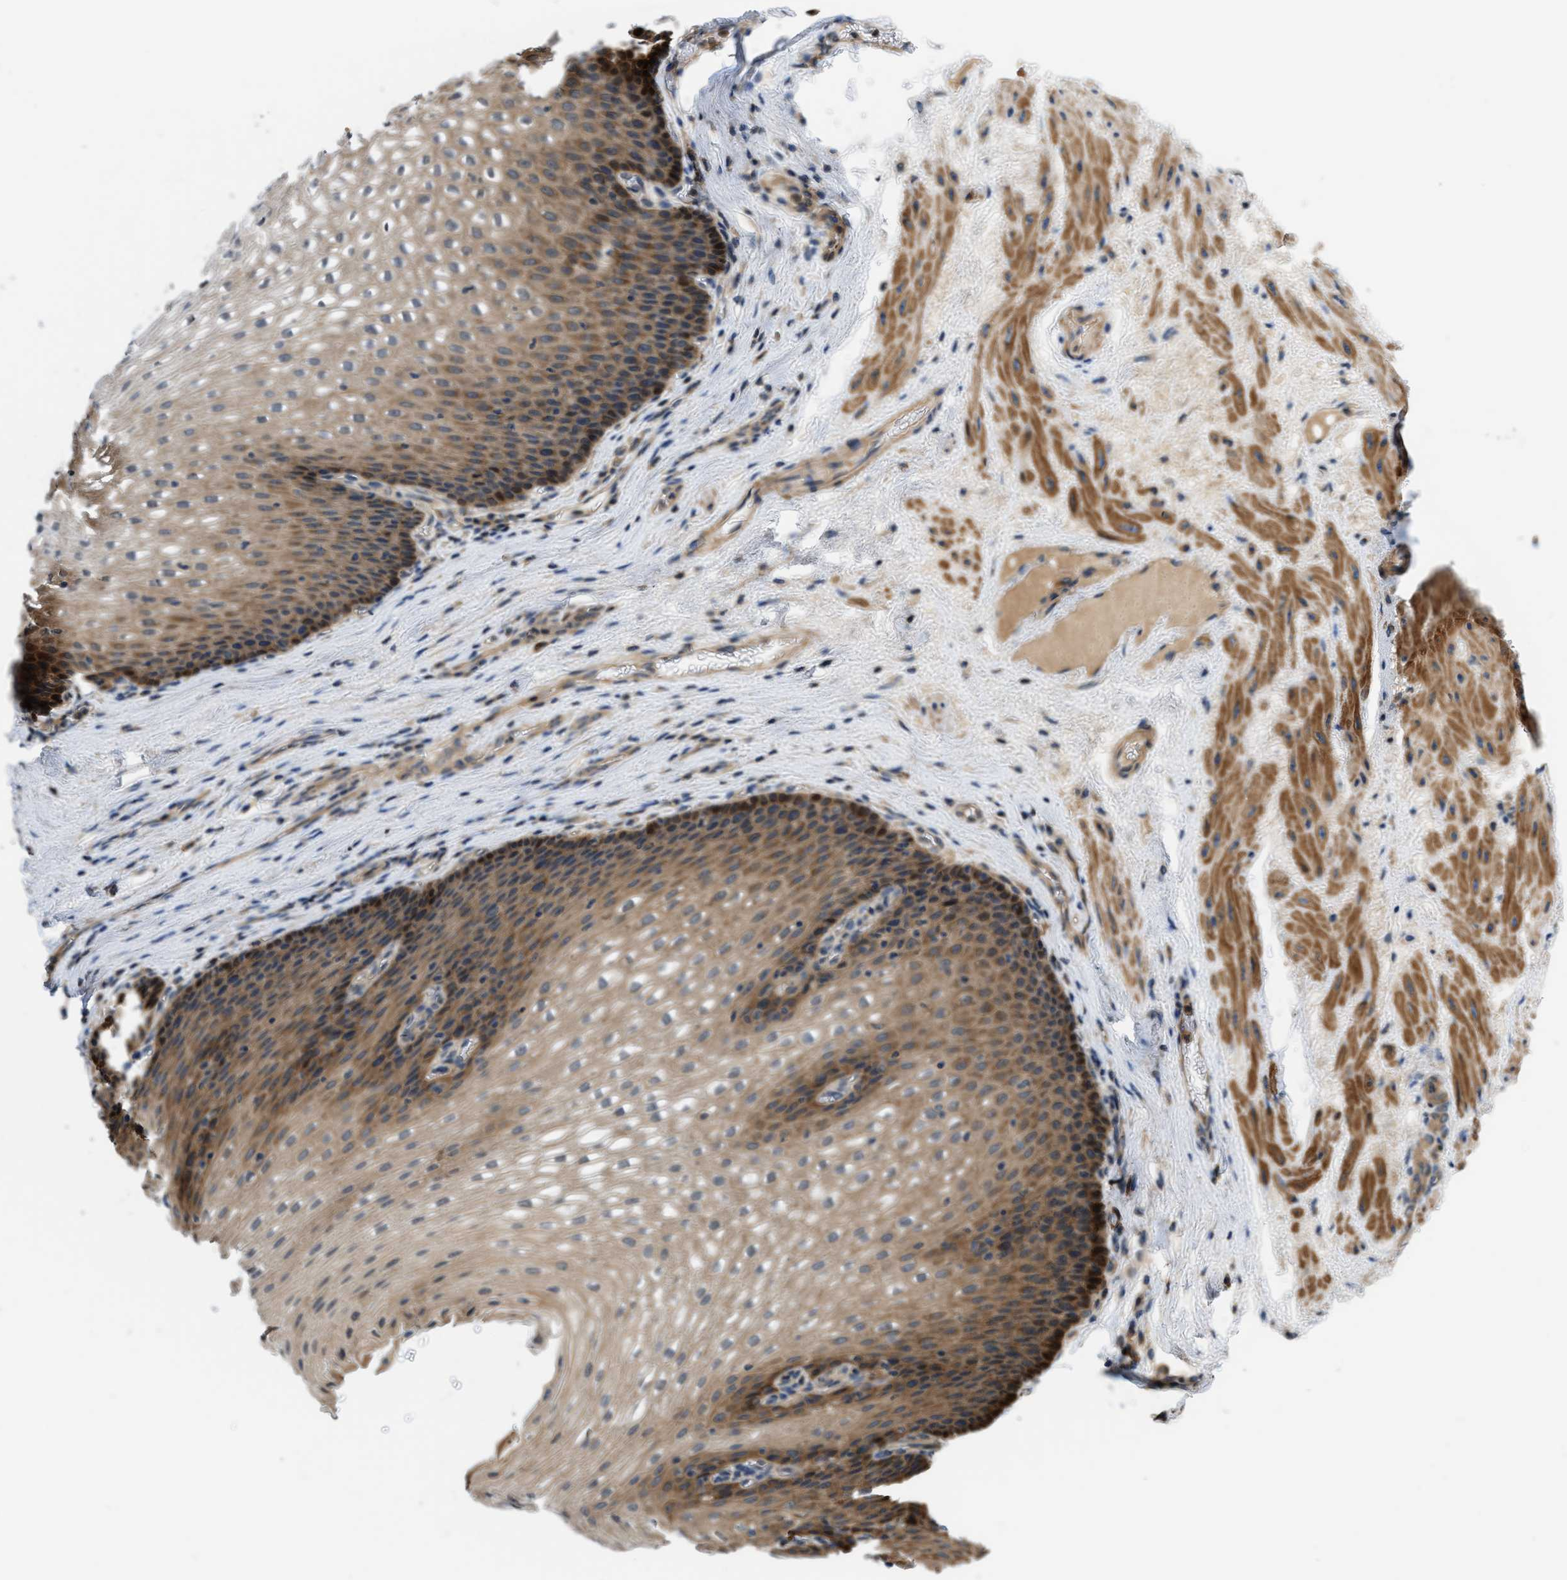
{"staining": {"intensity": "moderate", "quantity": ">75%", "location": "cytoplasmic/membranous"}, "tissue": "esophagus", "cell_type": "Squamous epithelial cells", "image_type": "normal", "snomed": [{"axis": "morphology", "description": "Normal tissue, NOS"}, {"axis": "topography", "description": "Esophagus"}], "caption": "Protein expression by immunohistochemistry shows moderate cytoplasmic/membranous expression in about >75% of squamous epithelial cells in benign esophagus.", "gene": "GPR31", "patient": {"sex": "male", "age": 48}}